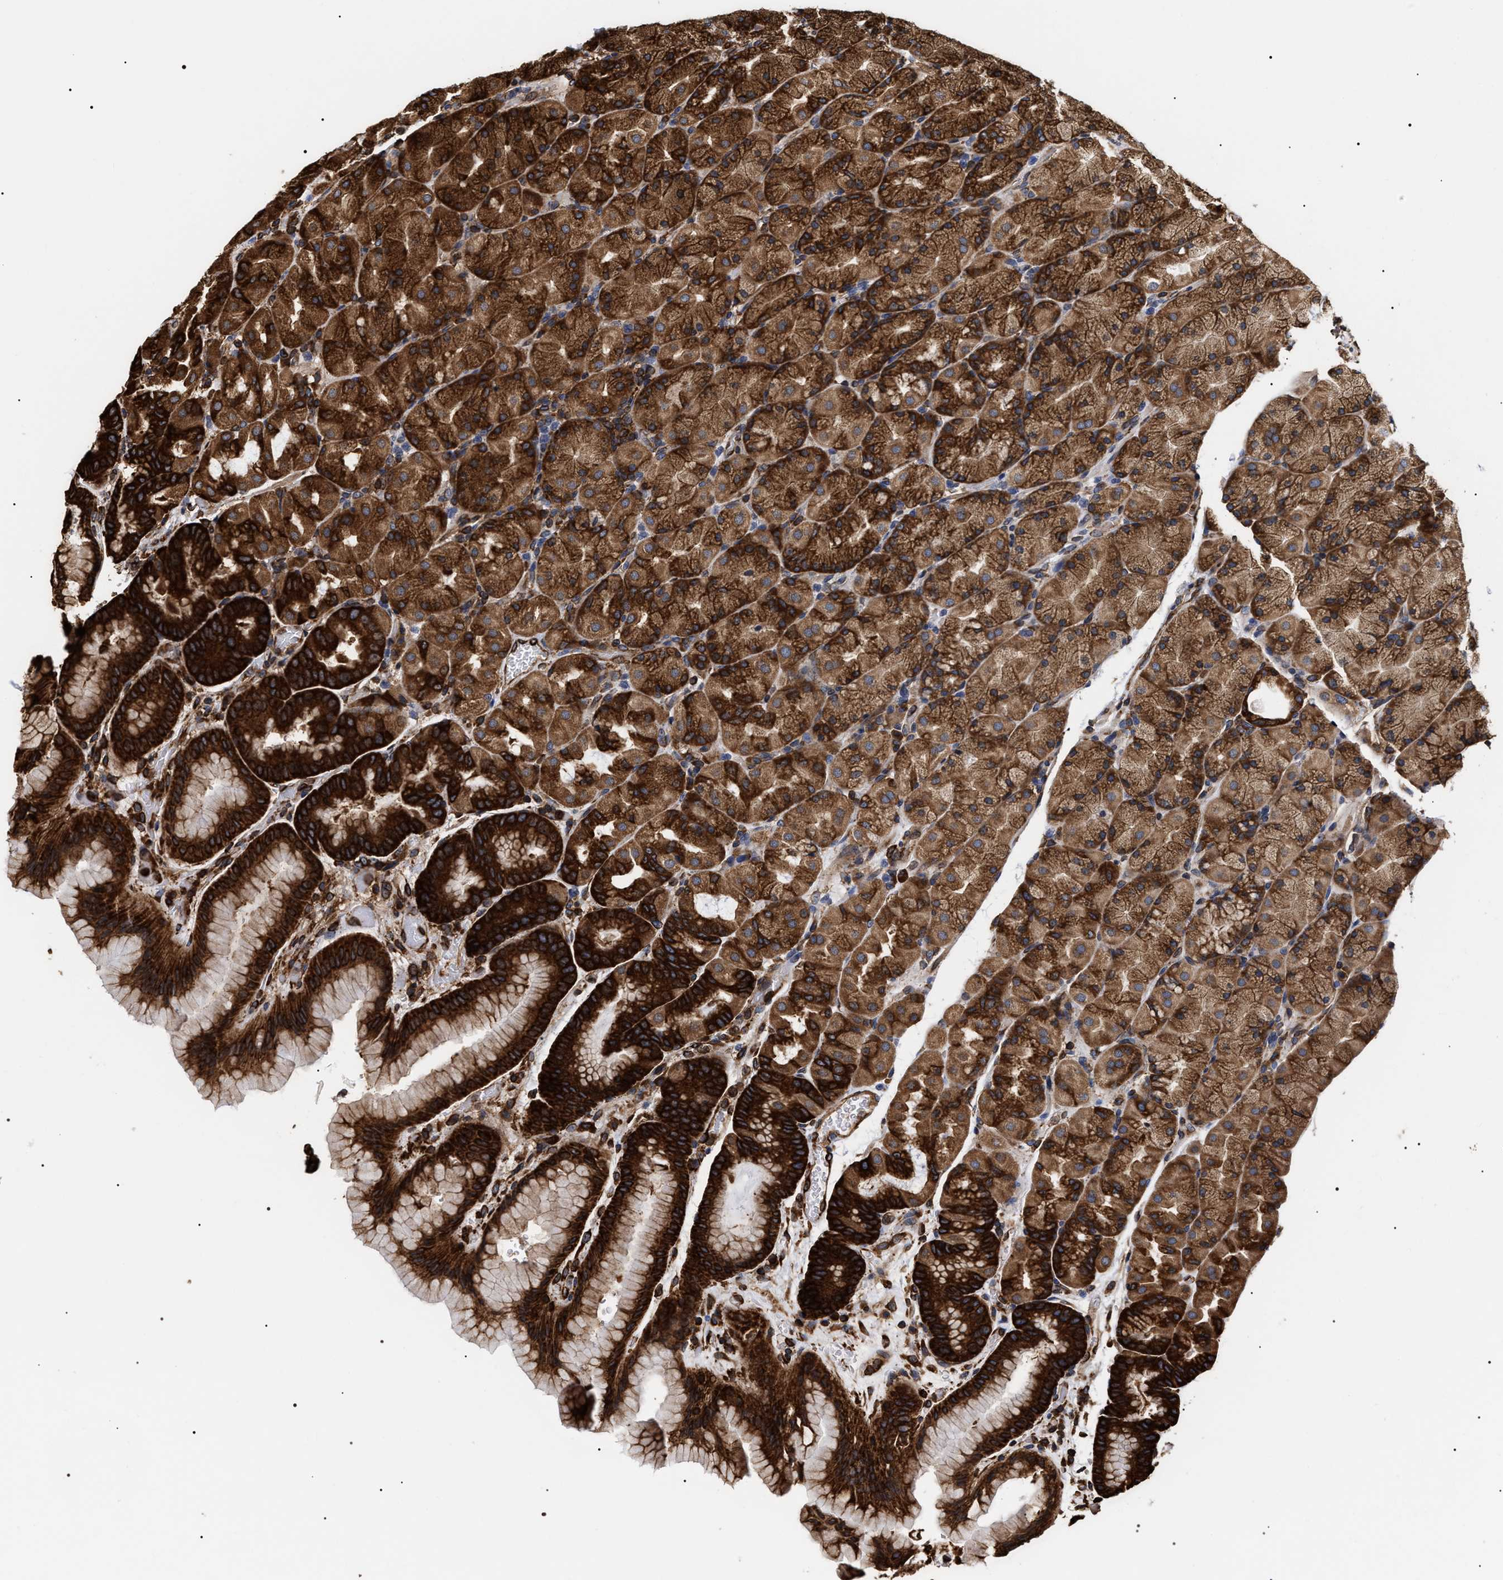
{"staining": {"intensity": "strong", "quantity": ">75%", "location": "cytoplasmic/membranous"}, "tissue": "stomach", "cell_type": "Glandular cells", "image_type": "normal", "snomed": [{"axis": "morphology", "description": "Normal tissue, NOS"}, {"axis": "morphology", "description": "Carcinoid, malignant, NOS"}, {"axis": "topography", "description": "Stomach, upper"}], "caption": "The image shows staining of benign stomach, revealing strong cytoplasmic/membranous protein positivity (brown color) within glandular cells.", "gene": "SERBP1", "patient": {"sex": "male", "age": 39}}